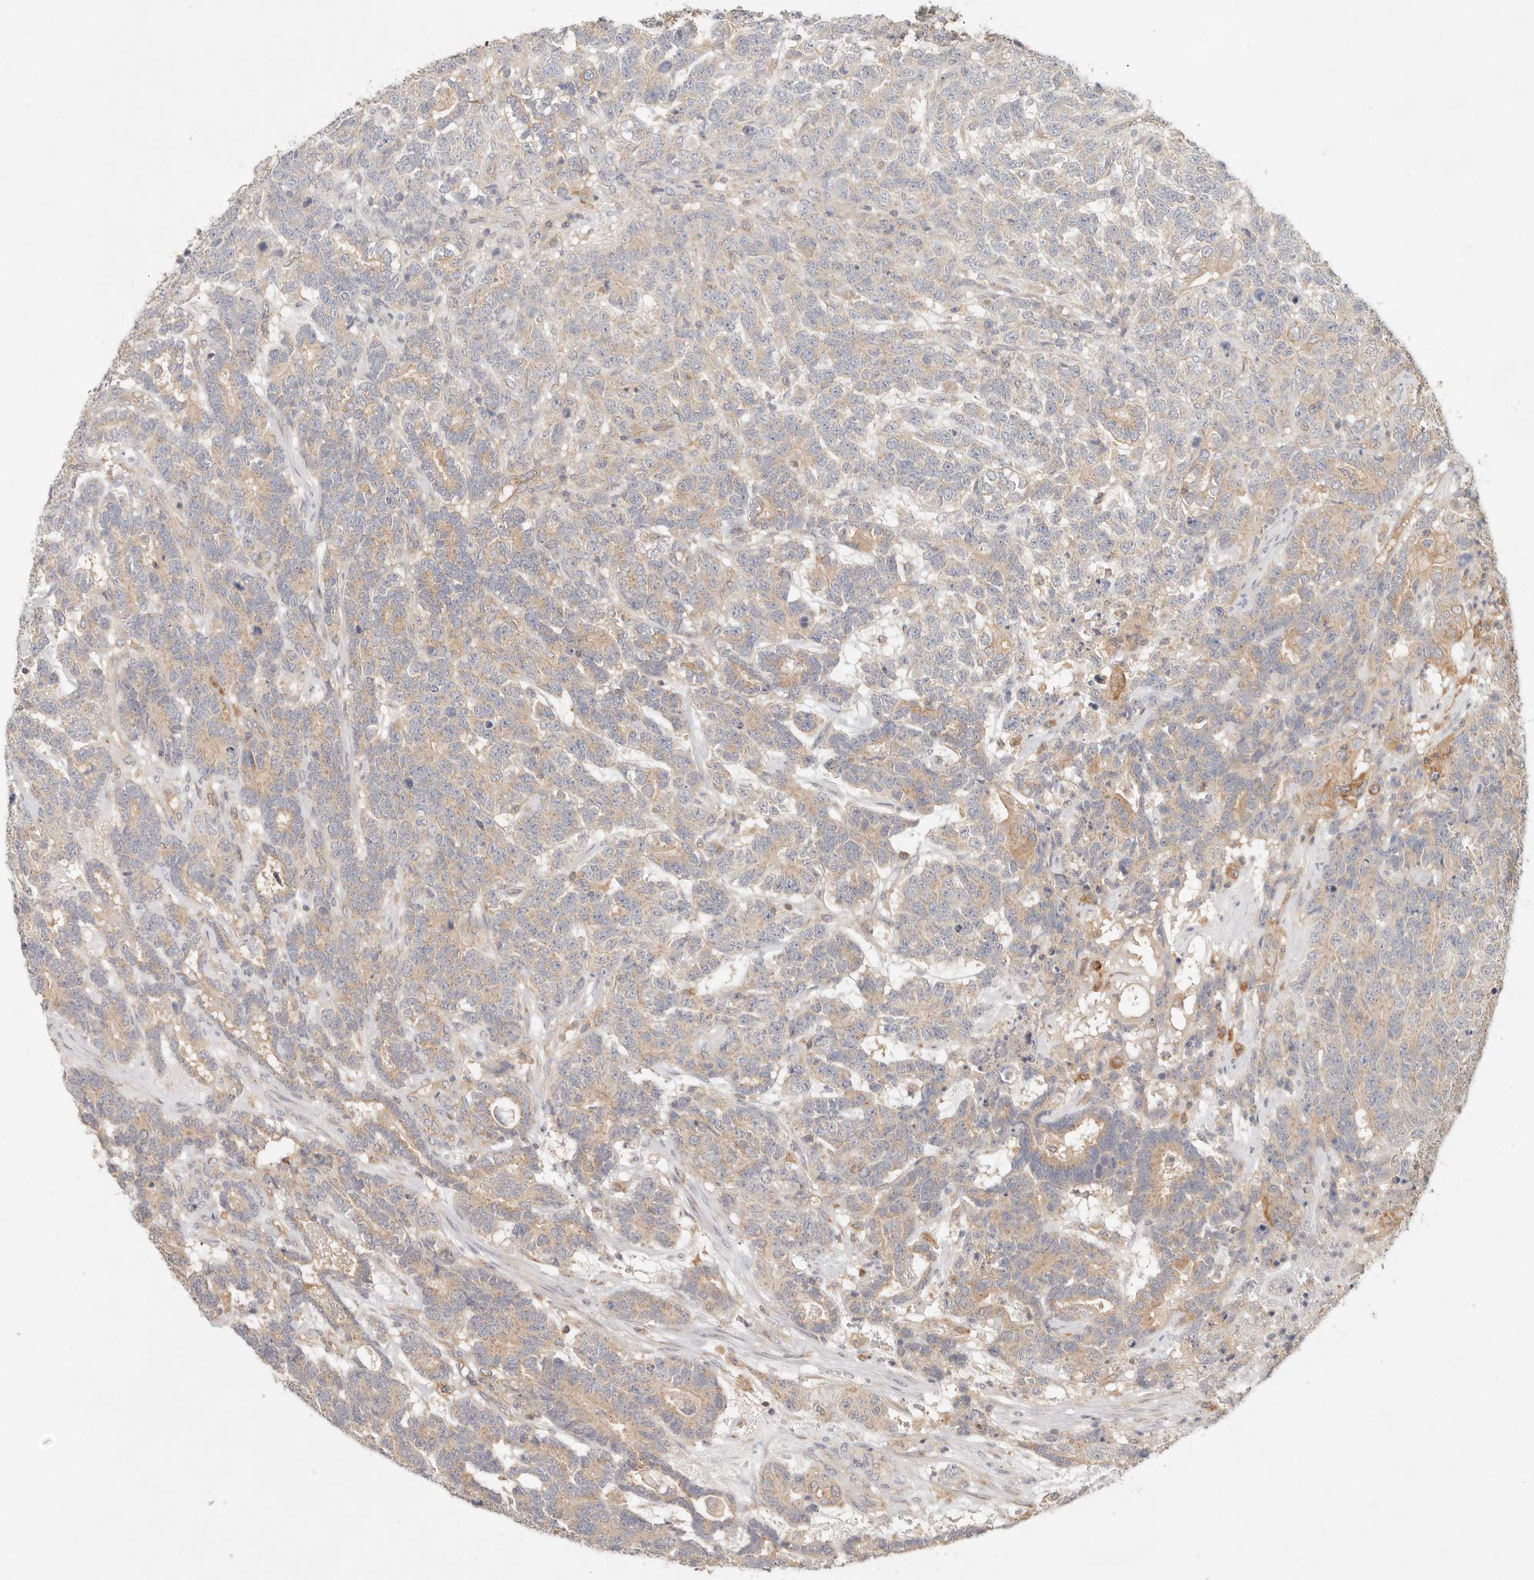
{"staining": {"intensity": "weak", "quantity": ">75%", "location": "cytoplasmic/membranous"}, "tissue": "testis cancer", "cell_type": "Tumor cells", "image_type": "cancer", "snomed": [{"axis": "morphology", "description": "Carcinoma, Embryonal, NOS"}, {"axis": "topography", "description": "Testis"}], "caption": "High-magnification brightfield microscopy of testis cancer (embryonal carcinoma) stained with DAB (3,3'-diaminobenzidine) (brown) and counterstained with hematoxylin (blue). tumor cells exhibit weak cytoplasmic/membranous positivity is present in about>75% of cells.", "gene": "HECTD3", "patient": {"sex": "male", "age": 26}}